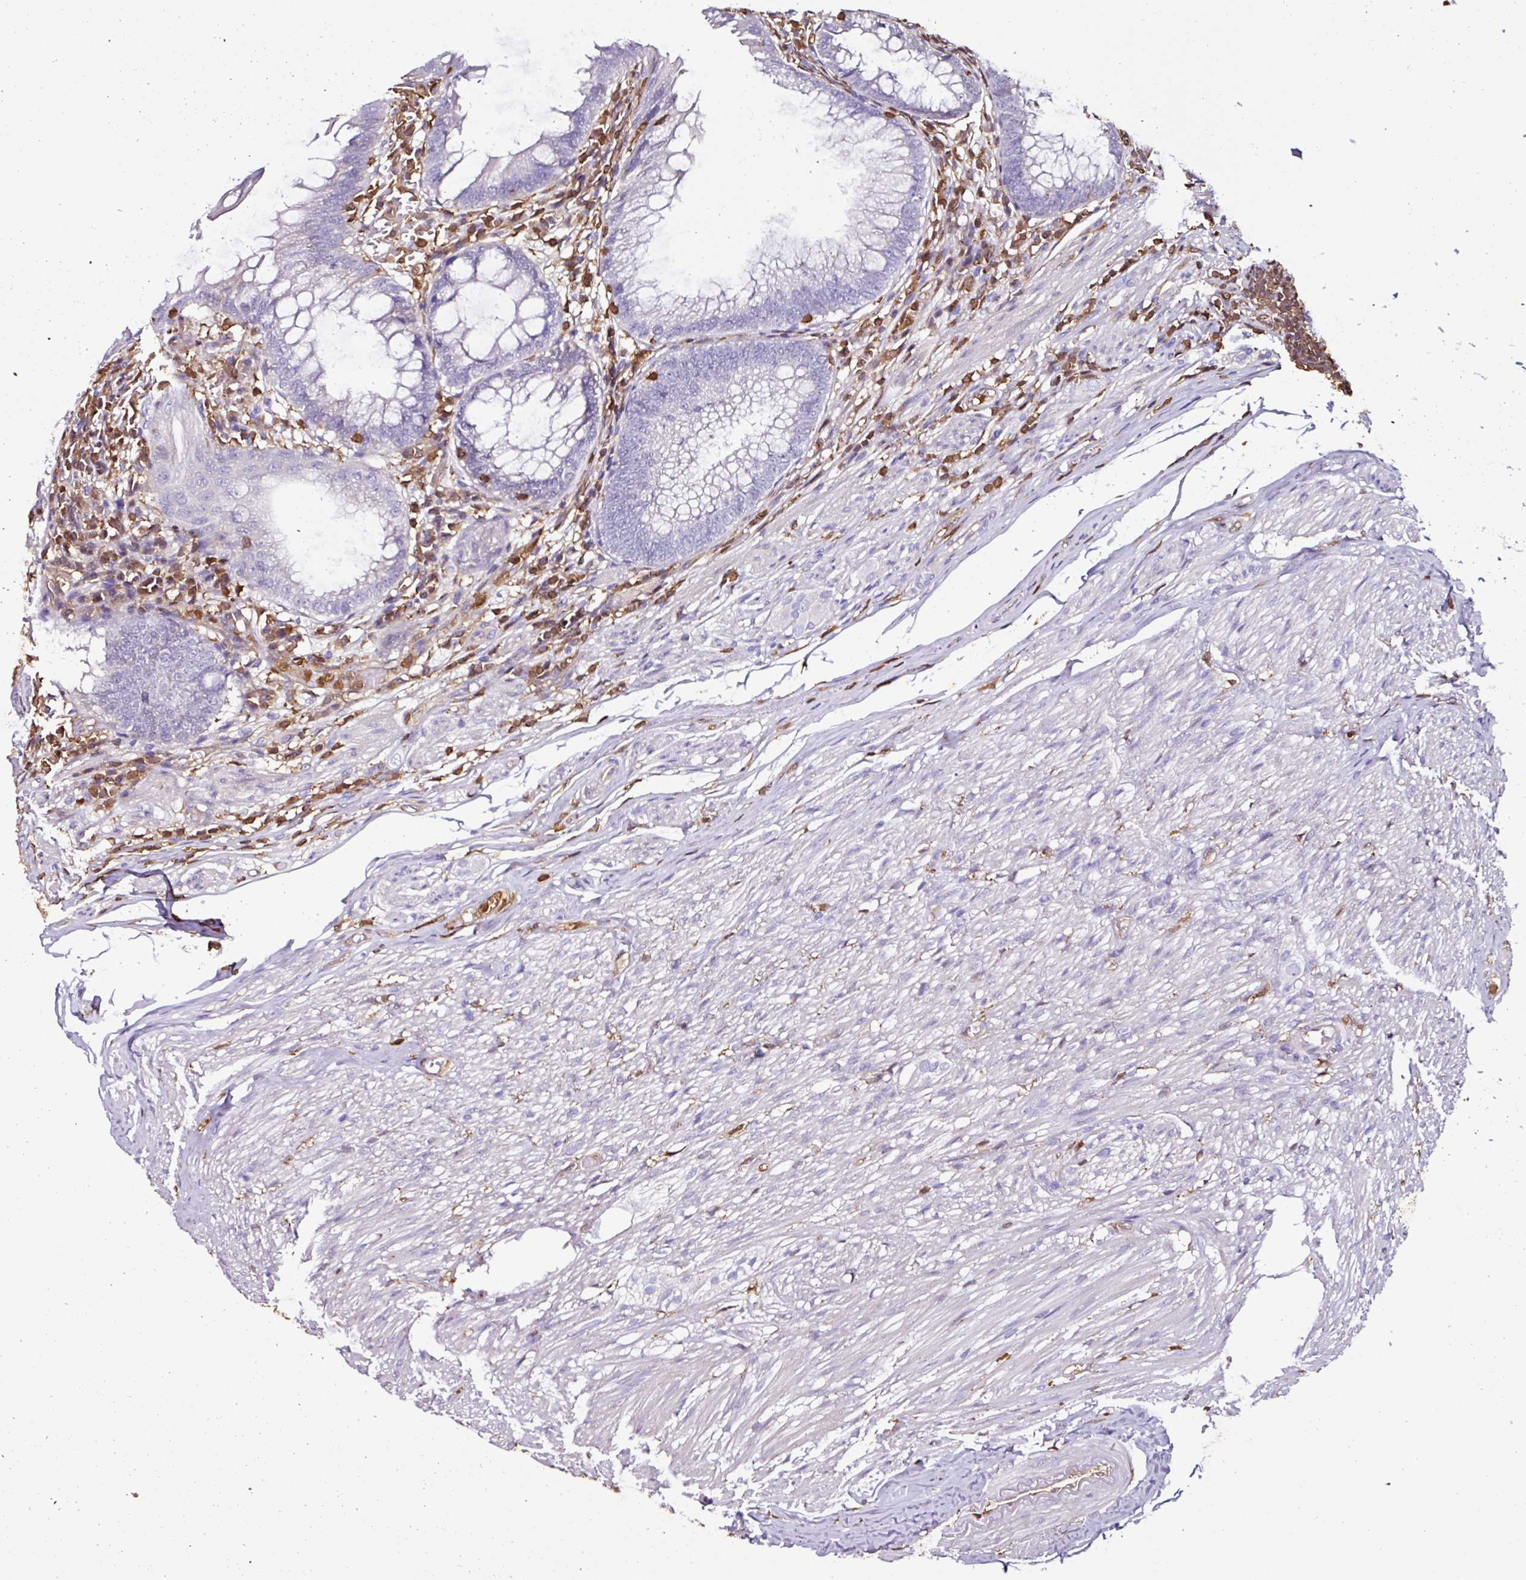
{"staining": {"intensity": "negative", "quantity": "none", "location": "none"}, "tissue": "appendix", "cell_type": "Glandular cells", "image_type": "normal", "snomed": [{"axis": "morphology", "description": "Normal tissue, NOS"}, {"axis": "topography", "description": "Appendix"}], "caption": "Glandular cells show no significant protein expression in normal appendix. Nuclei are stained in blue.", "gene": "ARHGDIB", "patient": {"sex": "male", "age": 83}}